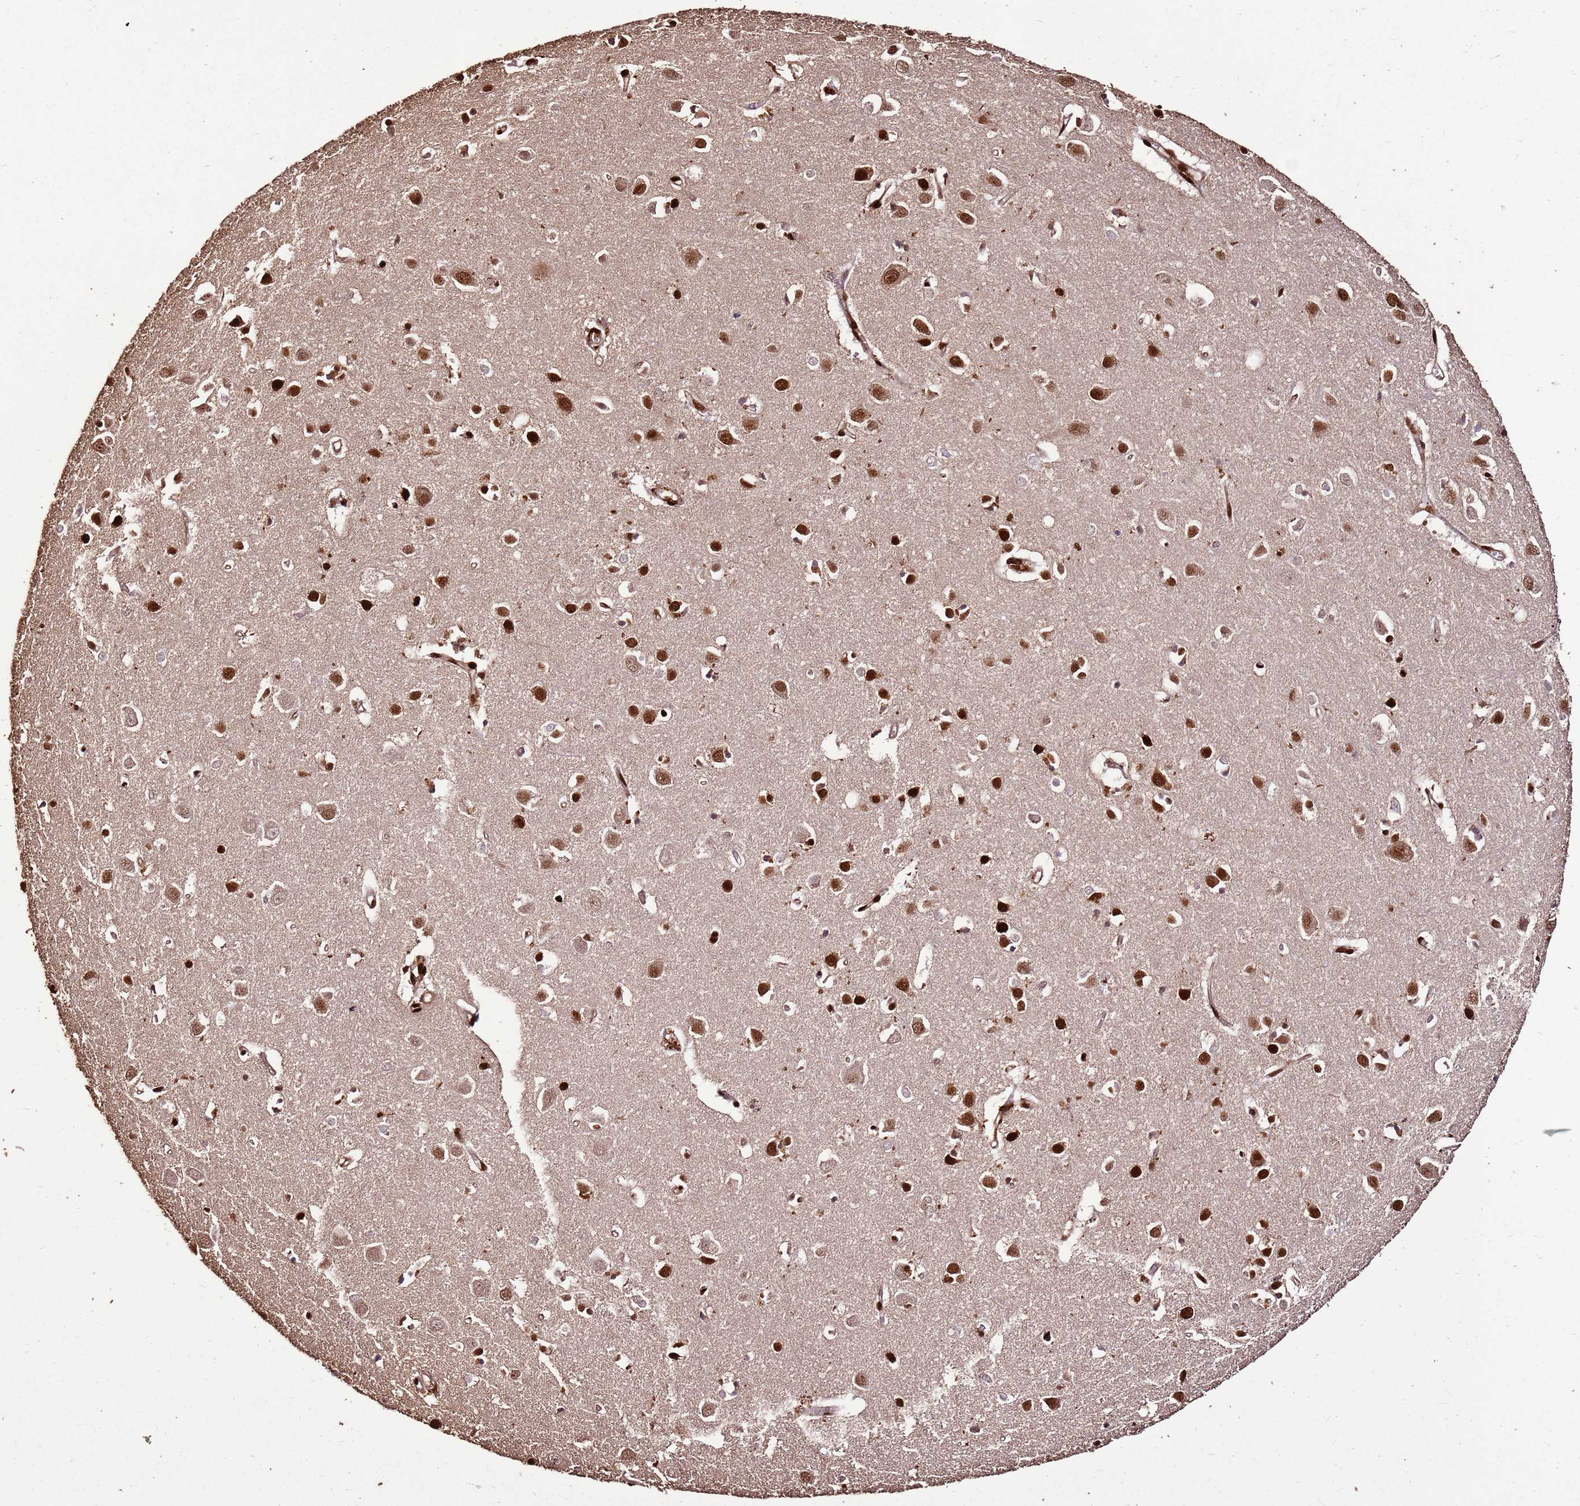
{"staining": {"intensity": "strong", "quantity": ">75%", "location": "nuclear"}, "tissue": "cerebral cortex", "cell_type": "Endothelial cells", "image_type": "normal", "snomed": [{"axis": "morphology", "description": "Normal tissue, NOS"}, {"axis": "topography", "description": "Cerebral cortex"}], "caption": "Cerebral cortex stained with a protein marker exhibits strong staining in endothelial cells.", "gene": "HNRNPAB", "patient": {"sex": "female", "age": 64}}